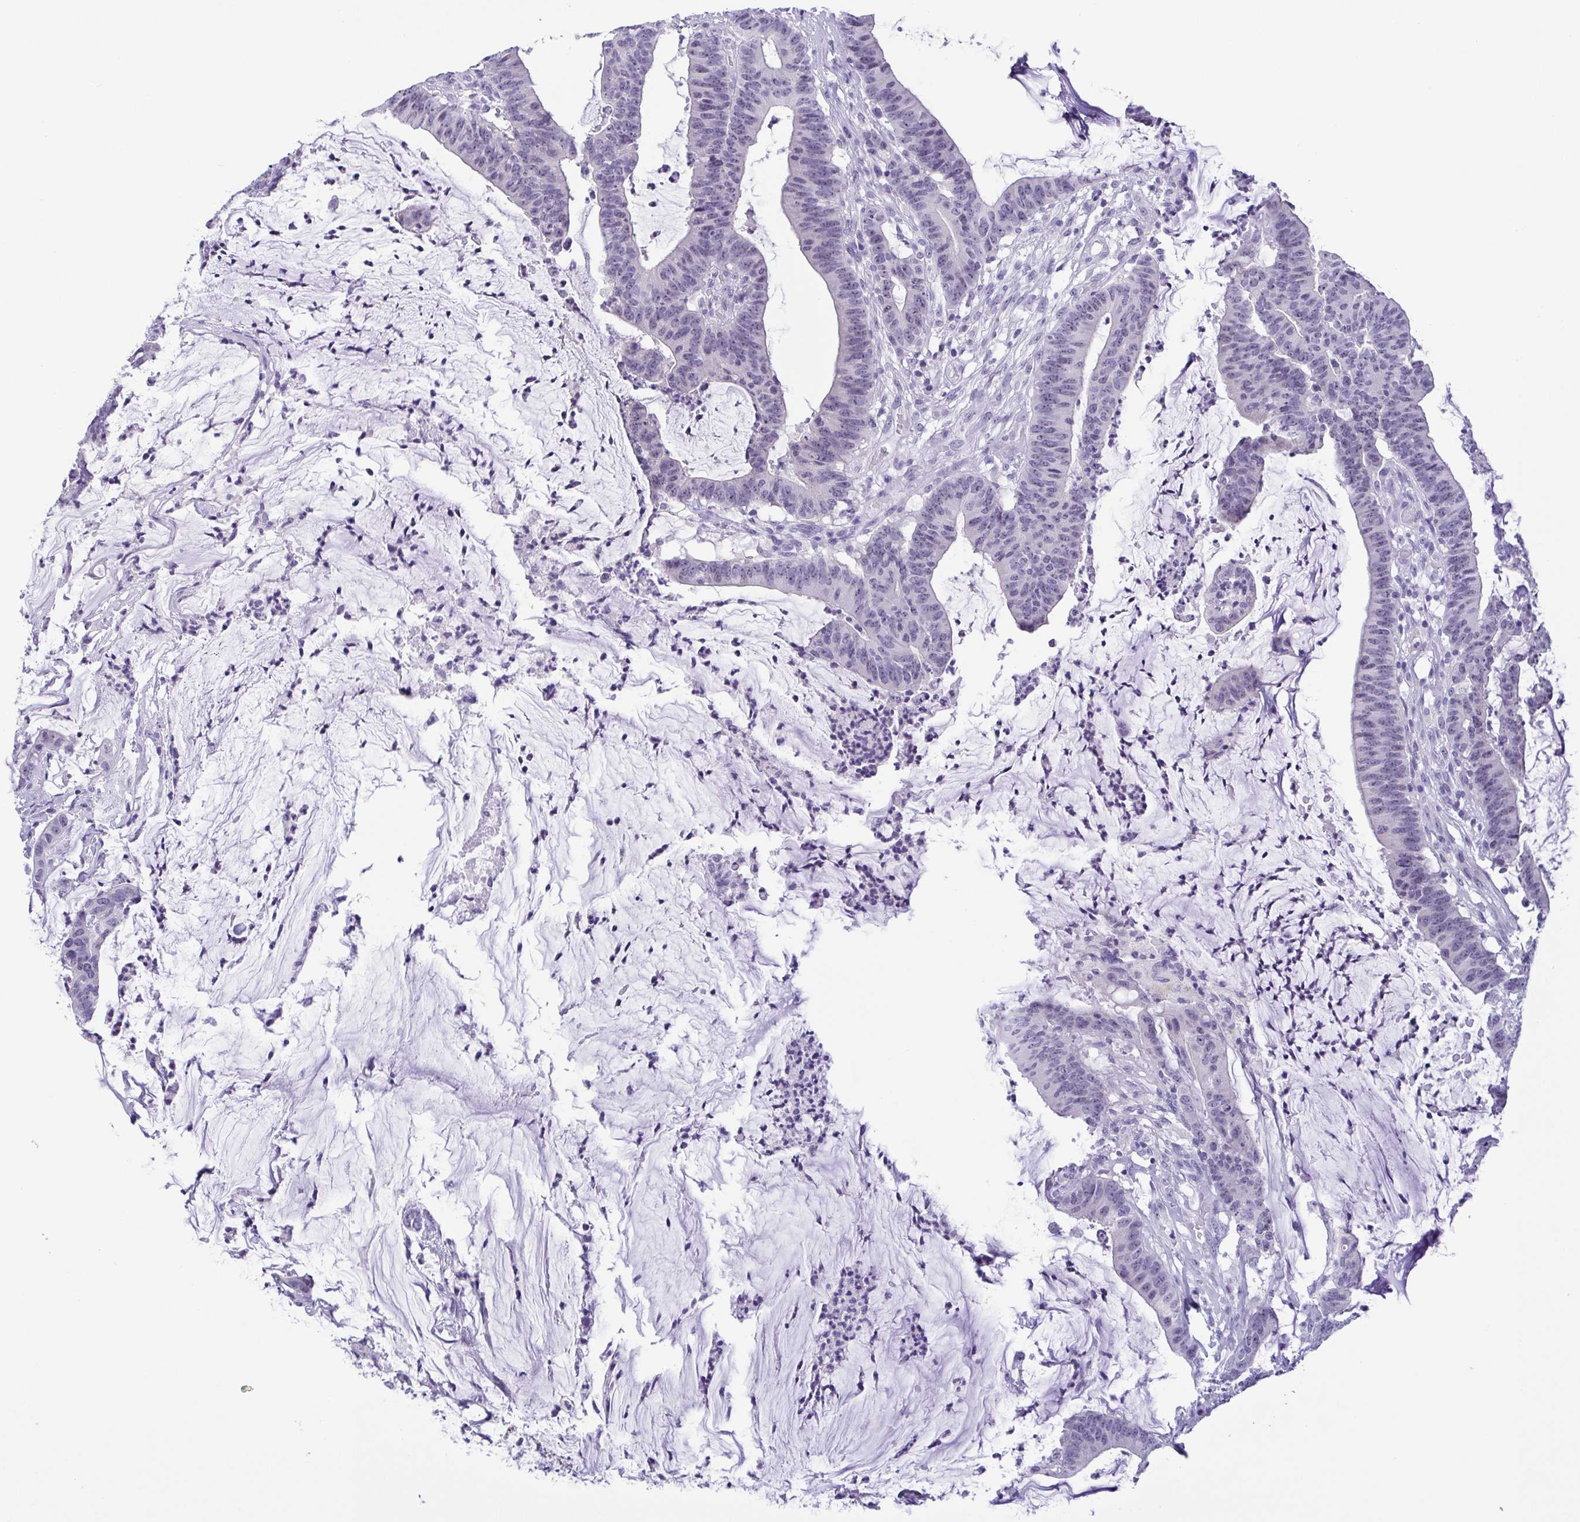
{"staining": {"intensity": "weak", "quantity": "<25%", "location": "nuclear"}, "tissue": "colorectal cancer", "cell_type": "Tumor cells", "image_type": "cancer", "snomed": [{"axis": "morphology", "description": "Adenocarcinoma, NOS"}, {"axis": "topography", "description": "Colon"}], "caption": "An immunohistochemistry image of adenocarcinoma (colorectal) is shown. There is no staining in tumor cells of adenocarcinoma (colorectal).", "gene": "MYL7", "patient": {"sex": "female", "age": 78}}